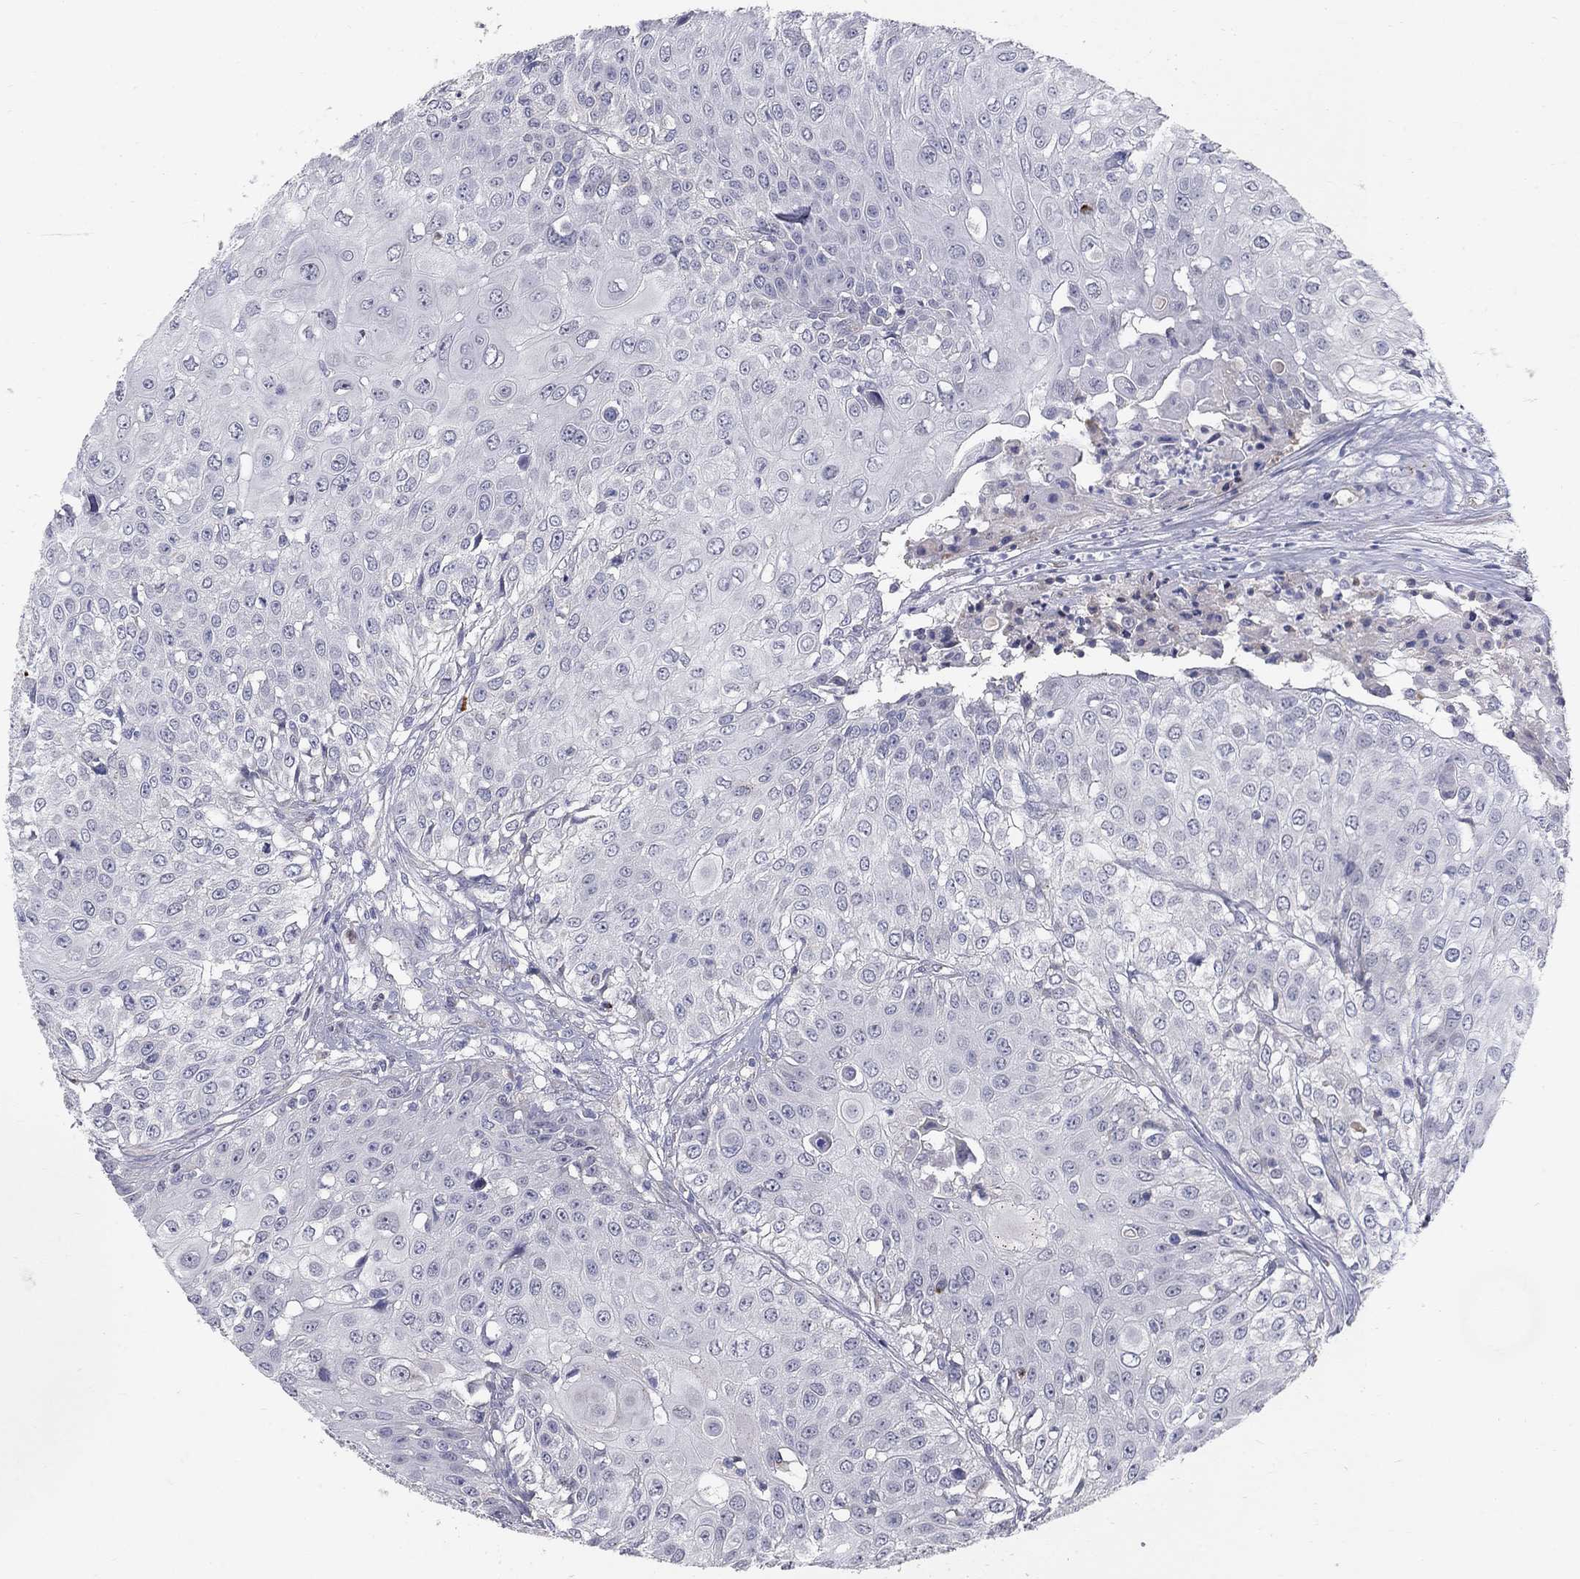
{"staining": {"intensity": "negative", "quantity": "none", "location": "none"}, "tissue": "urothelial cancer", "cell_type": "Tumor cells", "image_type": "cancer", "snomed": [{"axis": "morphology", "description": "Urothelial carcinoma, High grade"}, {"axis": "topography", "description": "Urinary bladder"}], "caption": "IHC of high-grade urothelial carcinoma demonstrates no expression in tumor cells. (Brightfield microscopy of DAB IHC at high magnification).", "gene": "NTRK2", "patient": {"sex": "female", "age": 79}}